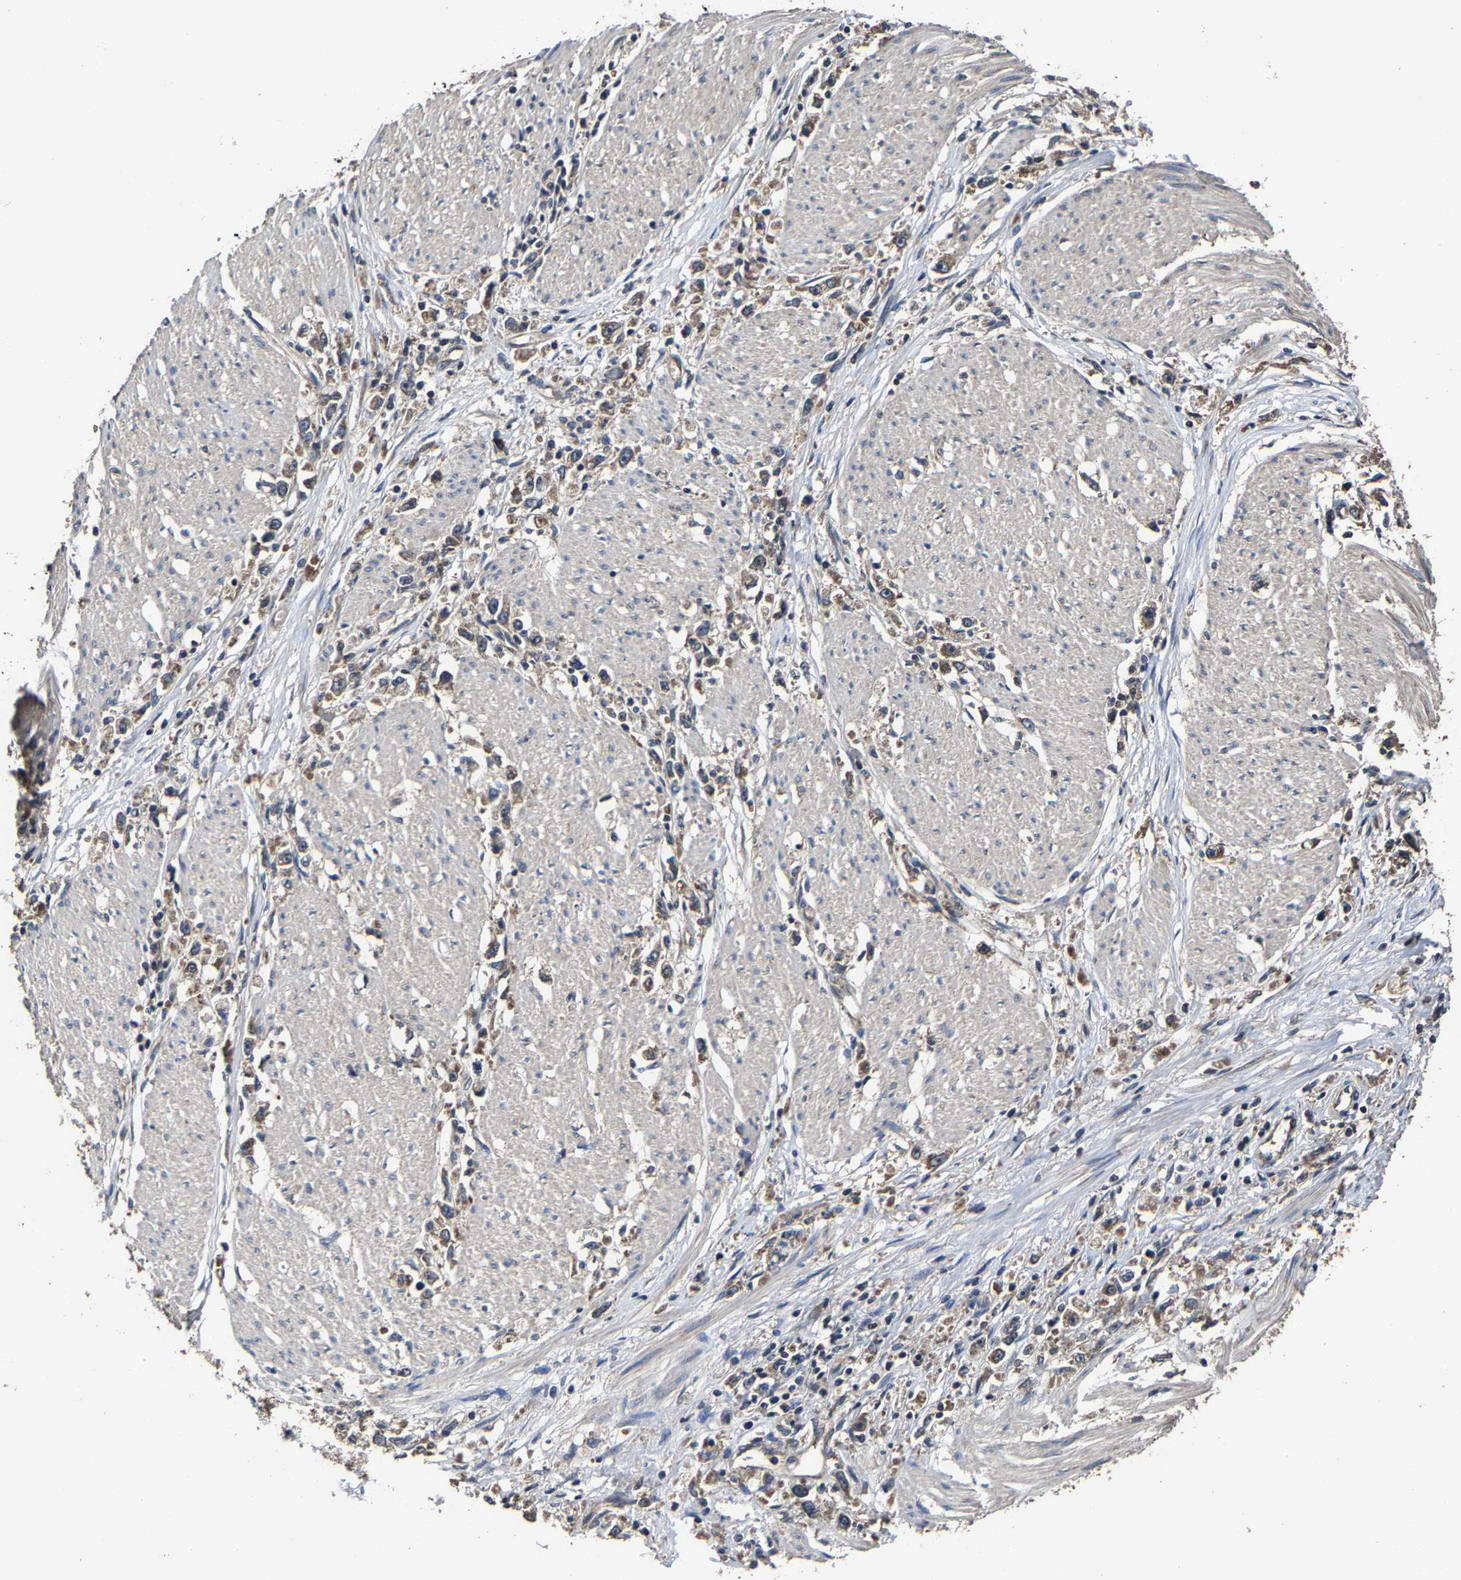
{"staining": {"intensity": "moderate", "quantity": ">75%", "location": "cytoplasmic/membranous"}, "tissue": "stomach cancer", "cell_type": "Tumor cells", "image_type": "cancer", "snomed": [{"axis": "morphology", "description": "Adenocarcinoma, NOS"}, {"axis": "topography", "description": "Stomach"}], "caption": "Immunohistochemical staining of stomach cancer displays medium levels of moderate cytoplasmic/membranous expression in about >75% of tumor cells.", "gene": "EBAG9", "patient": {"sex": "female", "age": 59}}